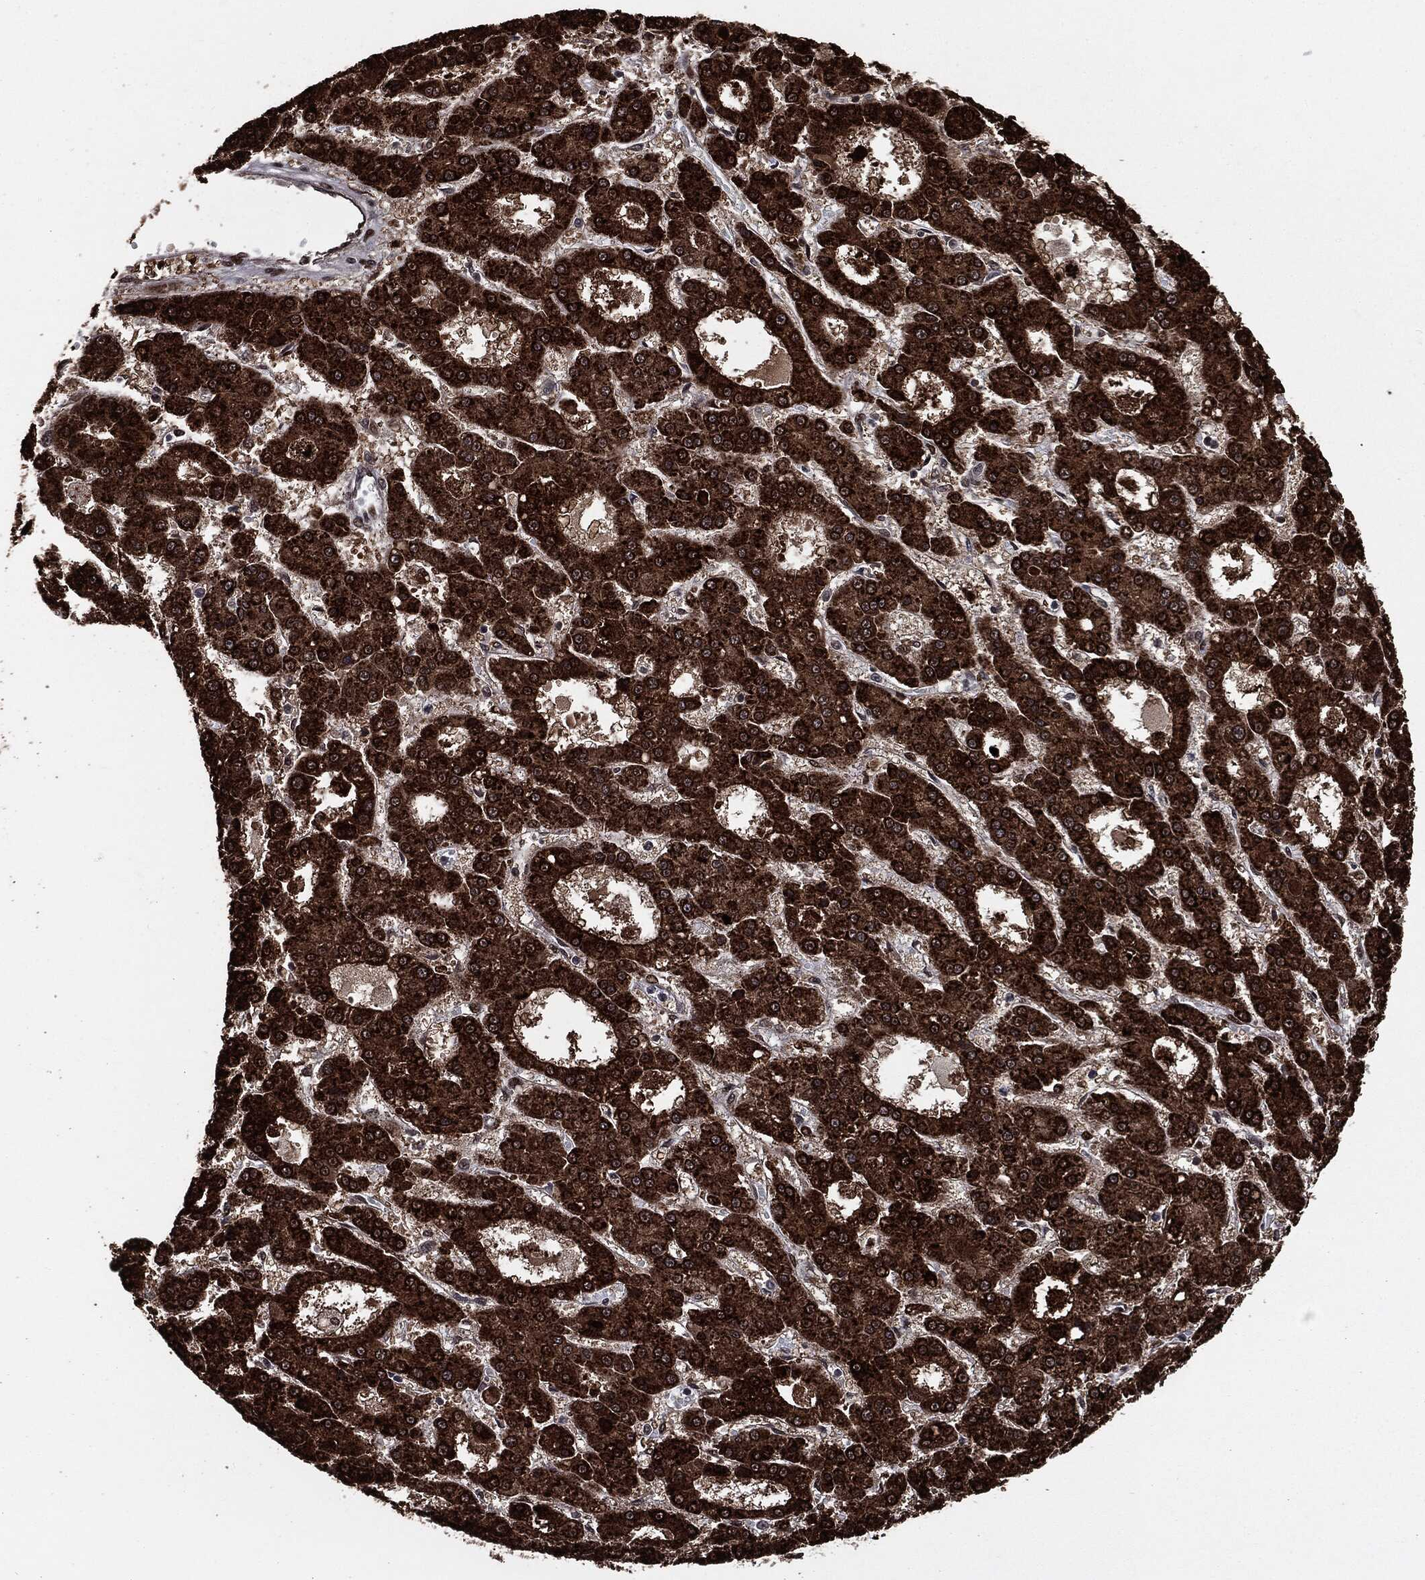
{"staining": {"intensity": "strong", "quantity": ">75%", "location": "cytoplasmic/membranous,nuclear"}, "tissue": "liver cancer", "cell_type": "Tumor cells", "image_type": "cancer", "snomed": [{"axis": "morphology", "description": "Carcinoma, Hepatocellular, NOS"}, {"axis": "topography", "description": "Liver"}], "caption": "Liver hepatocellular carcinoma stained for a protein demonstrates strong cytoplasmic/membranous and nuclear positivity in tumor cells. Using DAB (brown) and hematoxylin (blue) stains, captured at high magnification using brightfield microscopy.", "gene": "DVL2", "patient": {"sex": "male", "age": 70}}